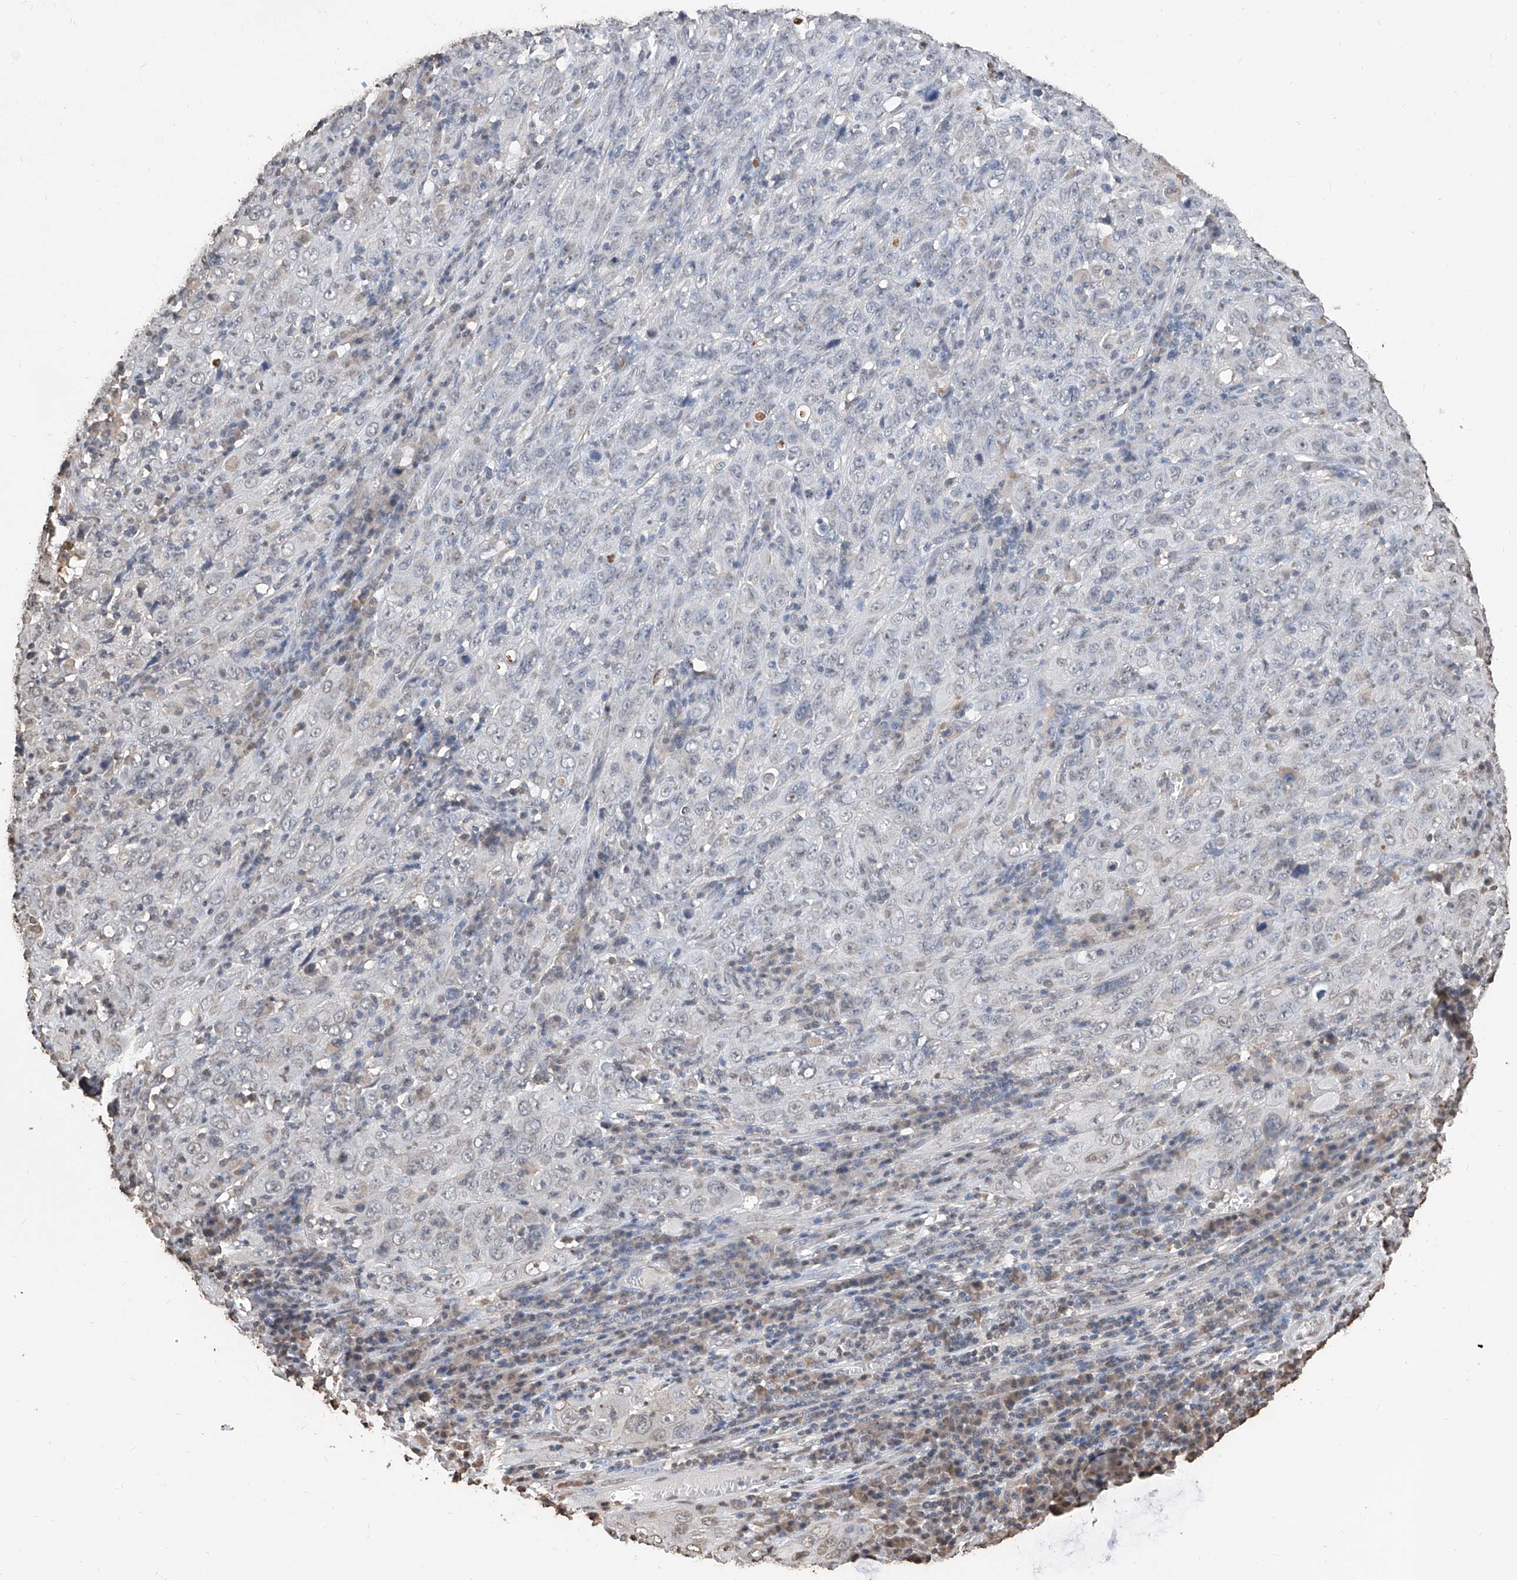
{"staining": {"intensity": "negative", "quantity": "none", "location": "none"}, "tissue": "cervical cancer", "cell_type": "Tumor cells", "image_type": "cancer", "snomed": [{"axis": "morphology", "description": "Squamous cell carcinoma, NOS"}, {"axis": "topography", "description": "Cervix"}], "caption": "The histopathology image displays no staining of tumor cells in cervical cancer.", "gene": "RP9", "patient": {"sex": "female", "age": 46}}